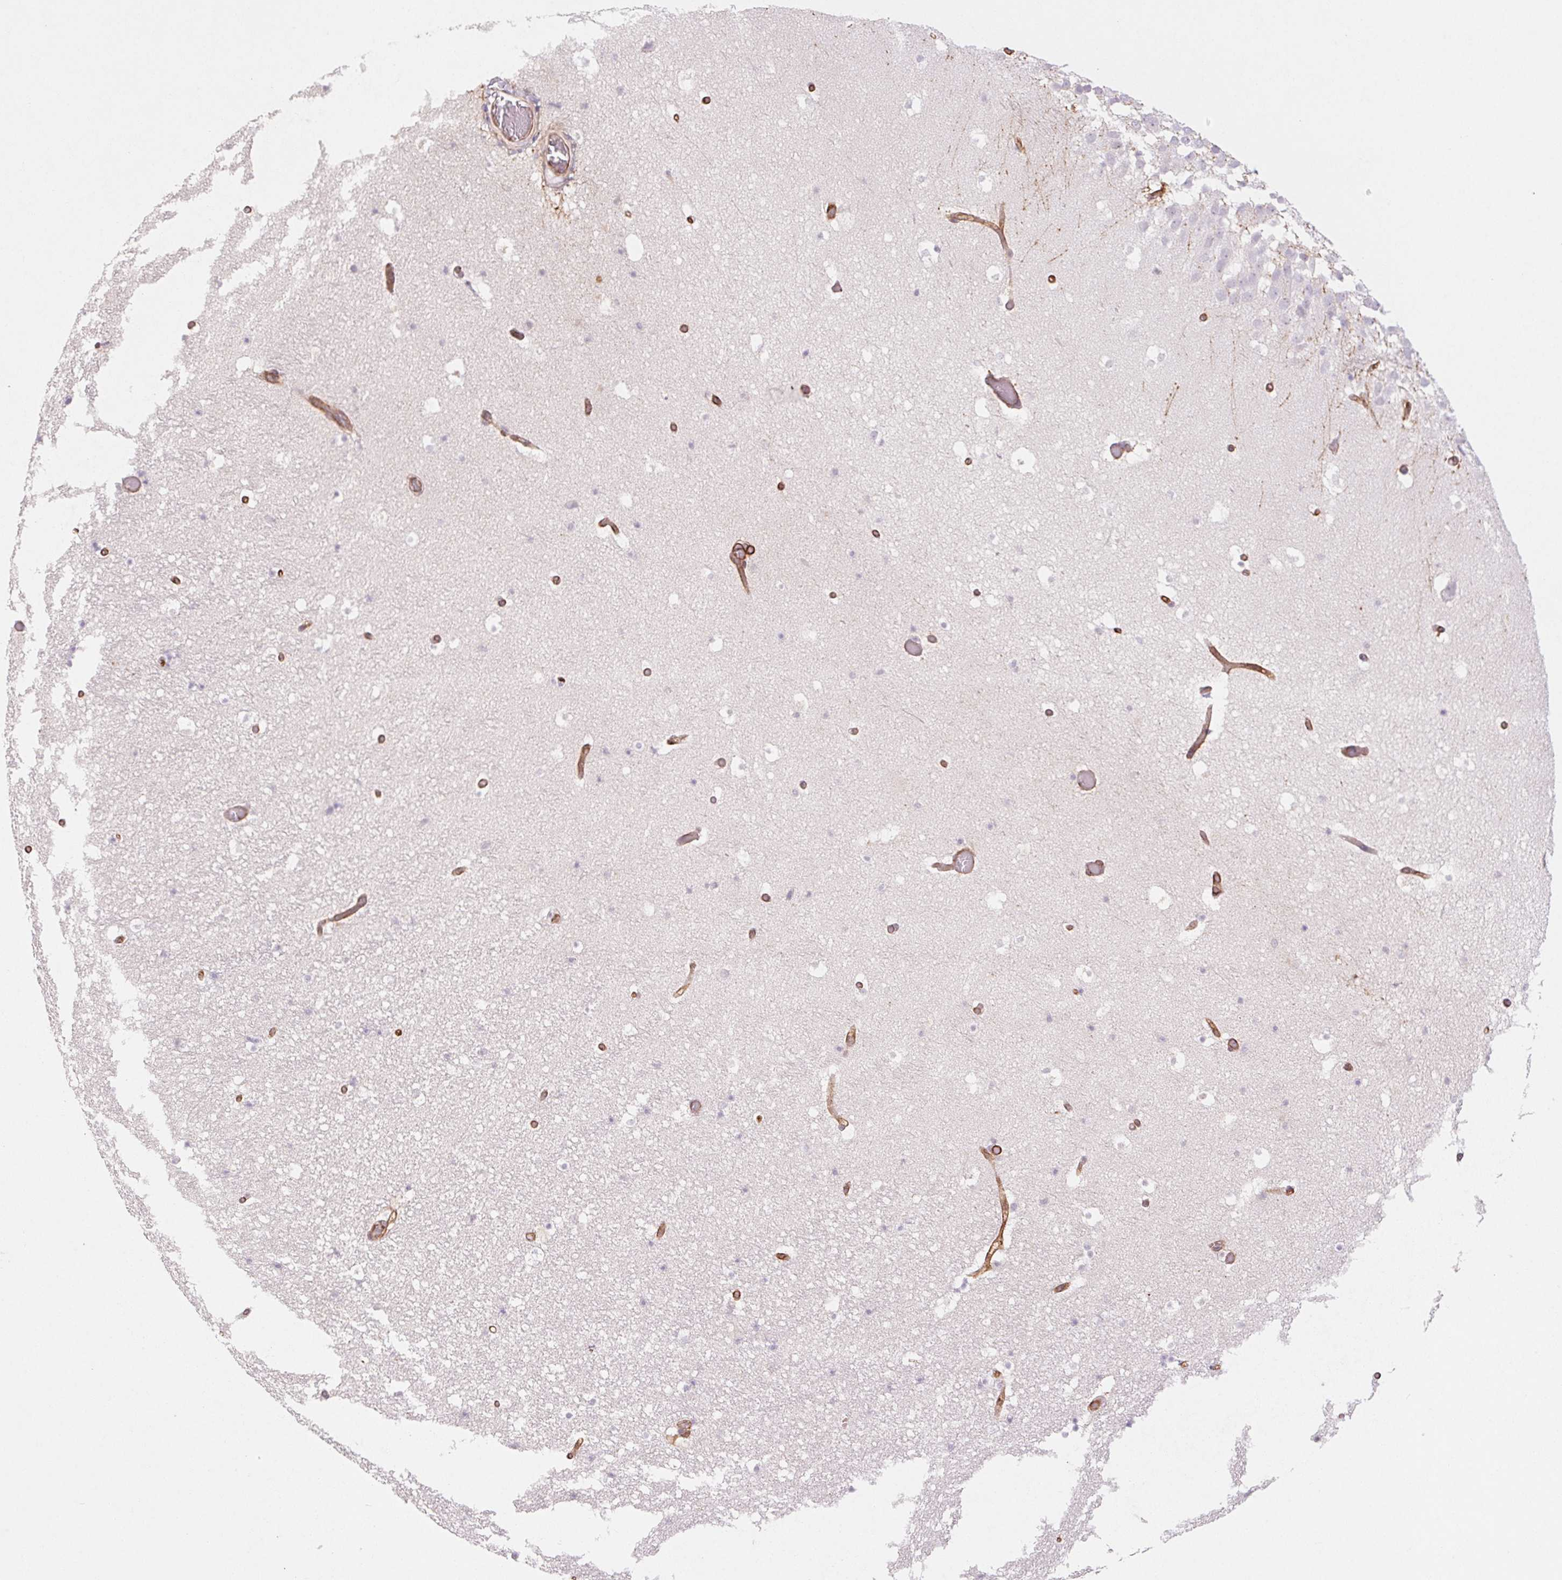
{"staining": {"intensity": "negative", "quantity": "none", "location": "none"}, "tissue": "hippocampus", "cell_type": "Glial cells", "image_type": "normal", "snomed": [{"axis": "morphology", "description": "Normal tissue, NOS"}, {"axis": "topography", "description": "Hippocampus"}], "caption": "The photomicrograph shows no staining of glial cells in normal hippocampus.", "gene": "MS4A13", "patient": {"sex": "male", "age": 26}}